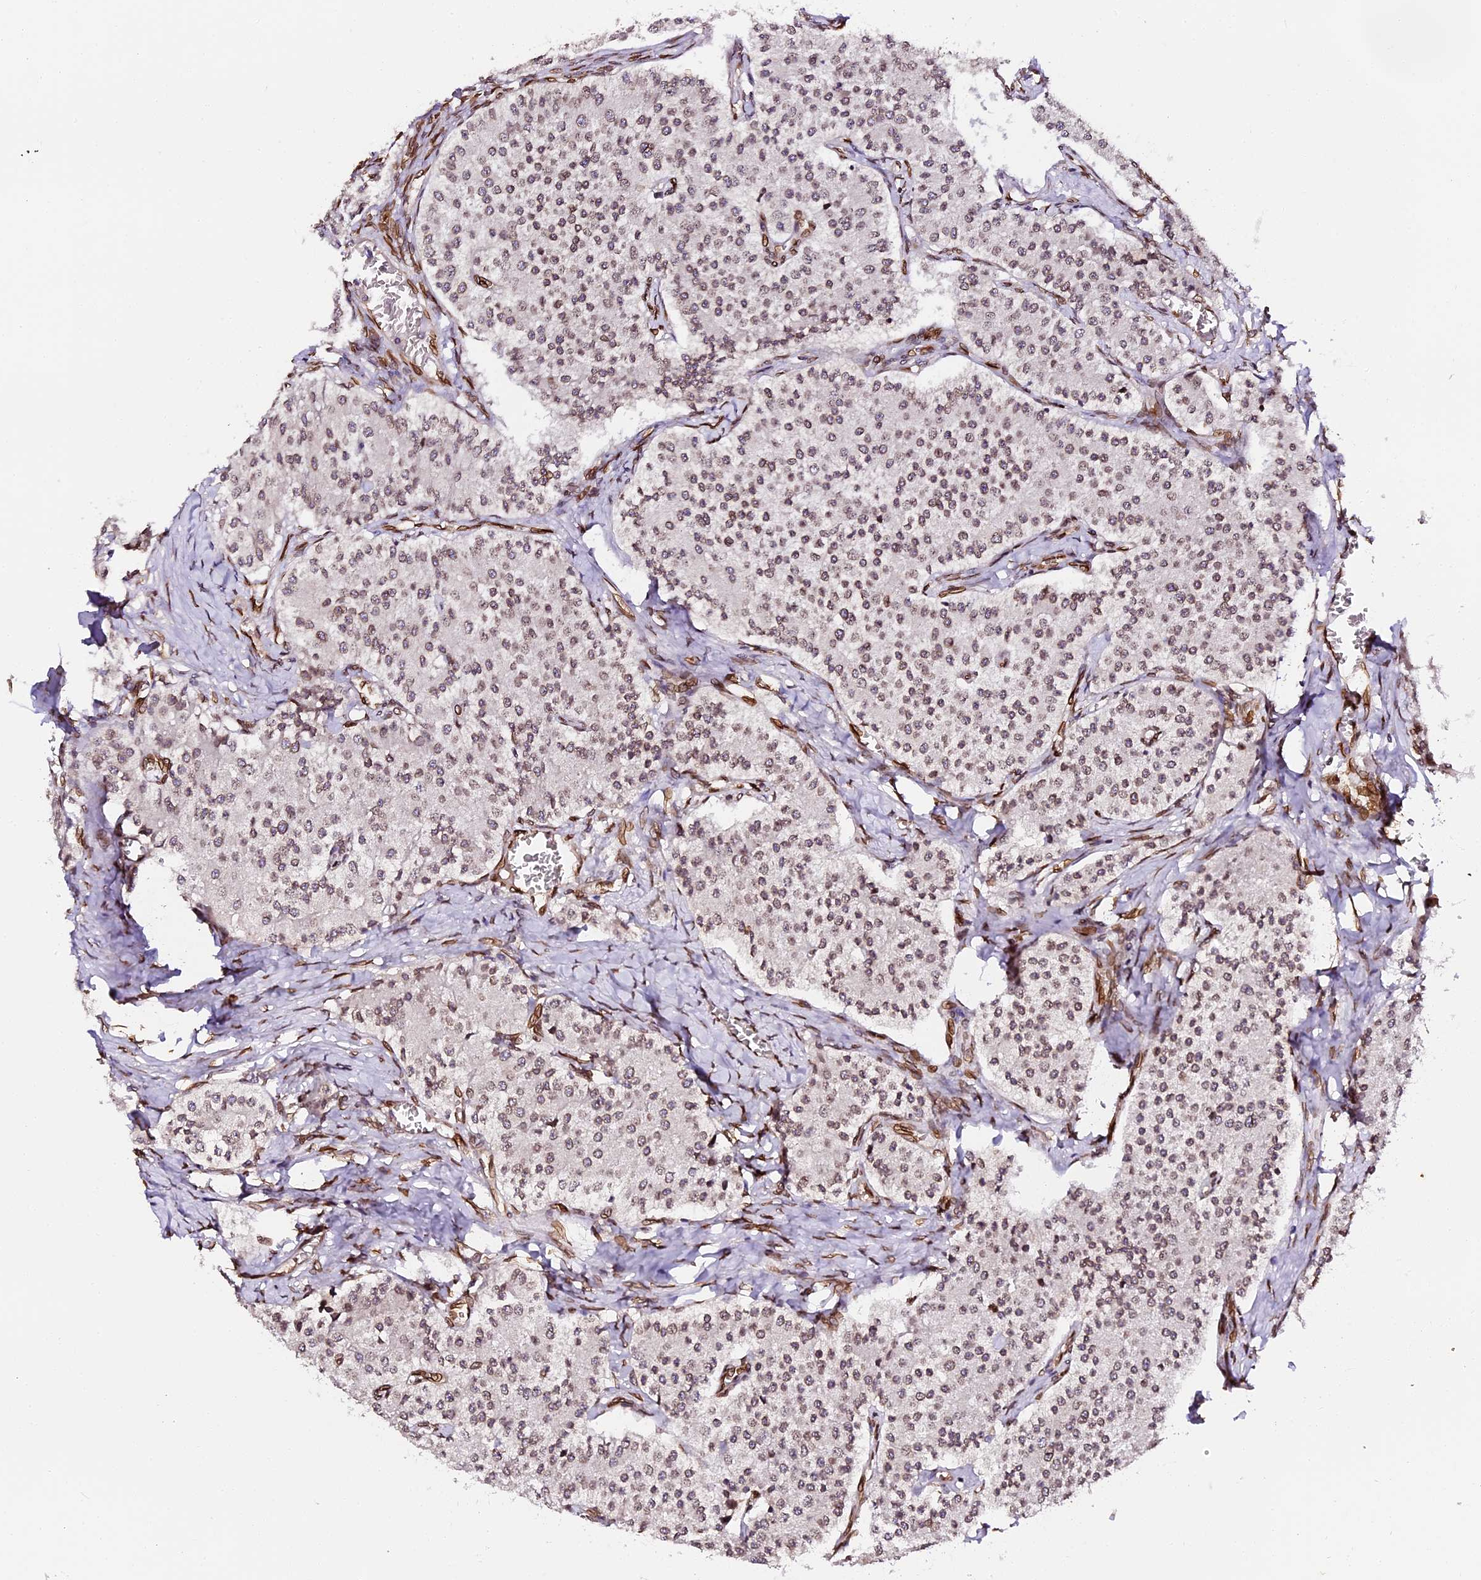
{"staining": {"intensity": "weak", "quantity": ">75%", "location": "cytoplasmic/membranous,nuclear"}, "tissue": "carcinoid", "cell_type": "Tumor cells", "image_type": "cancer", "snomed": [{"axis": "morphology", "description": "Carcinoid, malignant, NOS"}, {"axis": "topography", "description": "Colon"}], "caption": "Tumor cells reveal low levels of weak cytoplasmic/membranous and nuclear positivity in approximately >75% of cells in human malignant carcinoid. The staining was performed using DAB to visualize the protein expression in brown, while the nuclei were stained in blue with hematoxylin (Magnification: 20x).", "gene": "ANAPC5", "patient": {"sex": "female", "age": 52}}